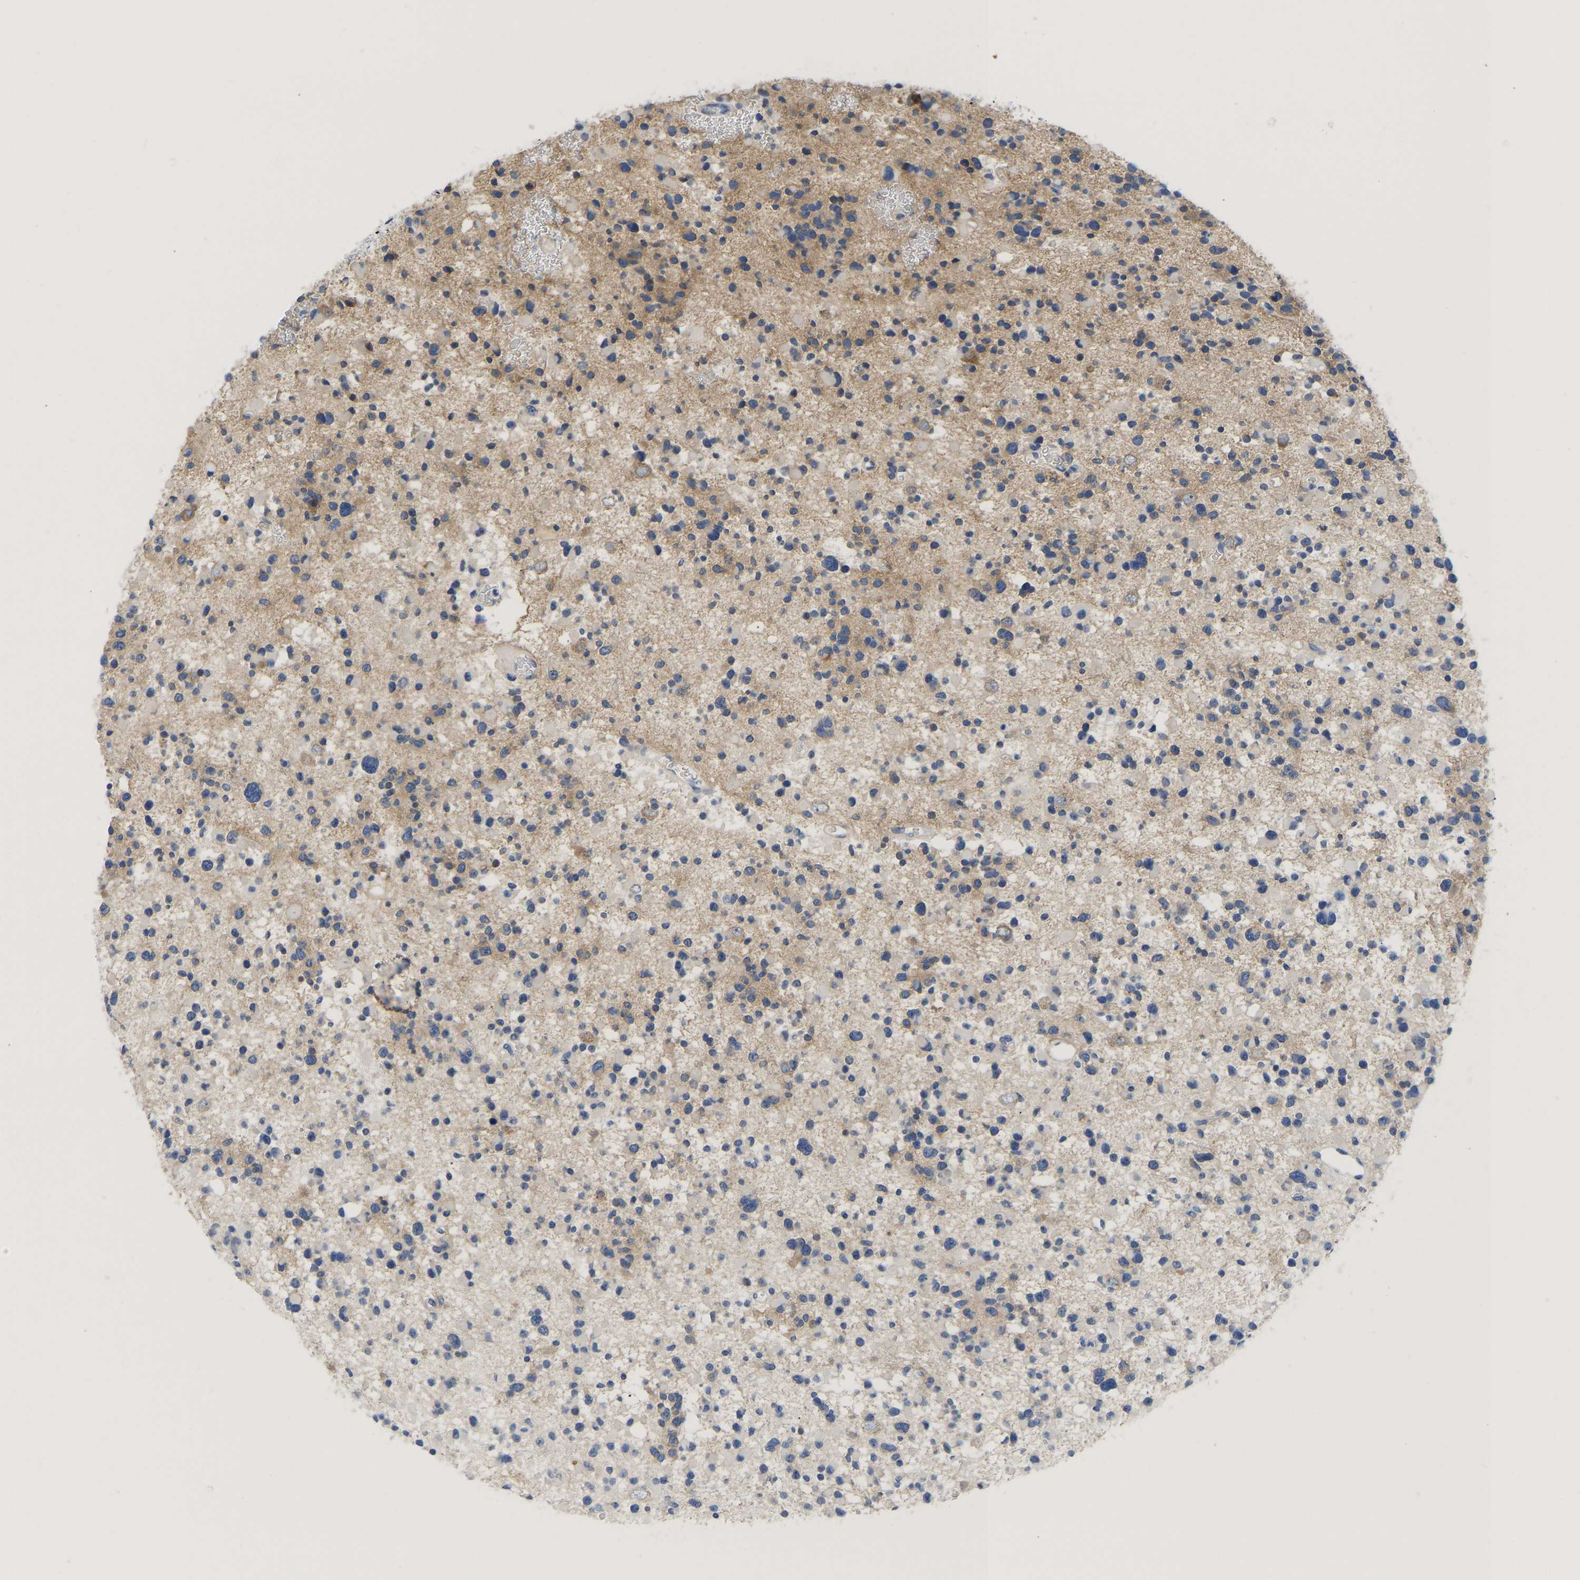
{"staining": {"intensity": "weak", "quantity": "25%-75%", "location": "cytoplasmic/membranous"}, "tissue": "glioma", "cell_type": "Tumor cells", "image_type": "cancer", "snomed": [{"axis": "morphology", "description": "Glioma, malignant, Low grade"}, {"axis": "topography", "description": "Brain"}], "caption": "Protein analysis of malignant glioma (low-grade) tissue demonstrates weak cytoplasmic/membranous positivity in approximately 25%-75% of tumor cells. The protein is stained brown, and the nuclei are stained in blue (DAB IHC with brightfield microscopy, high magnification).", "gene": "ABCA10", "patient": {"sex": "female", "age": 22}}